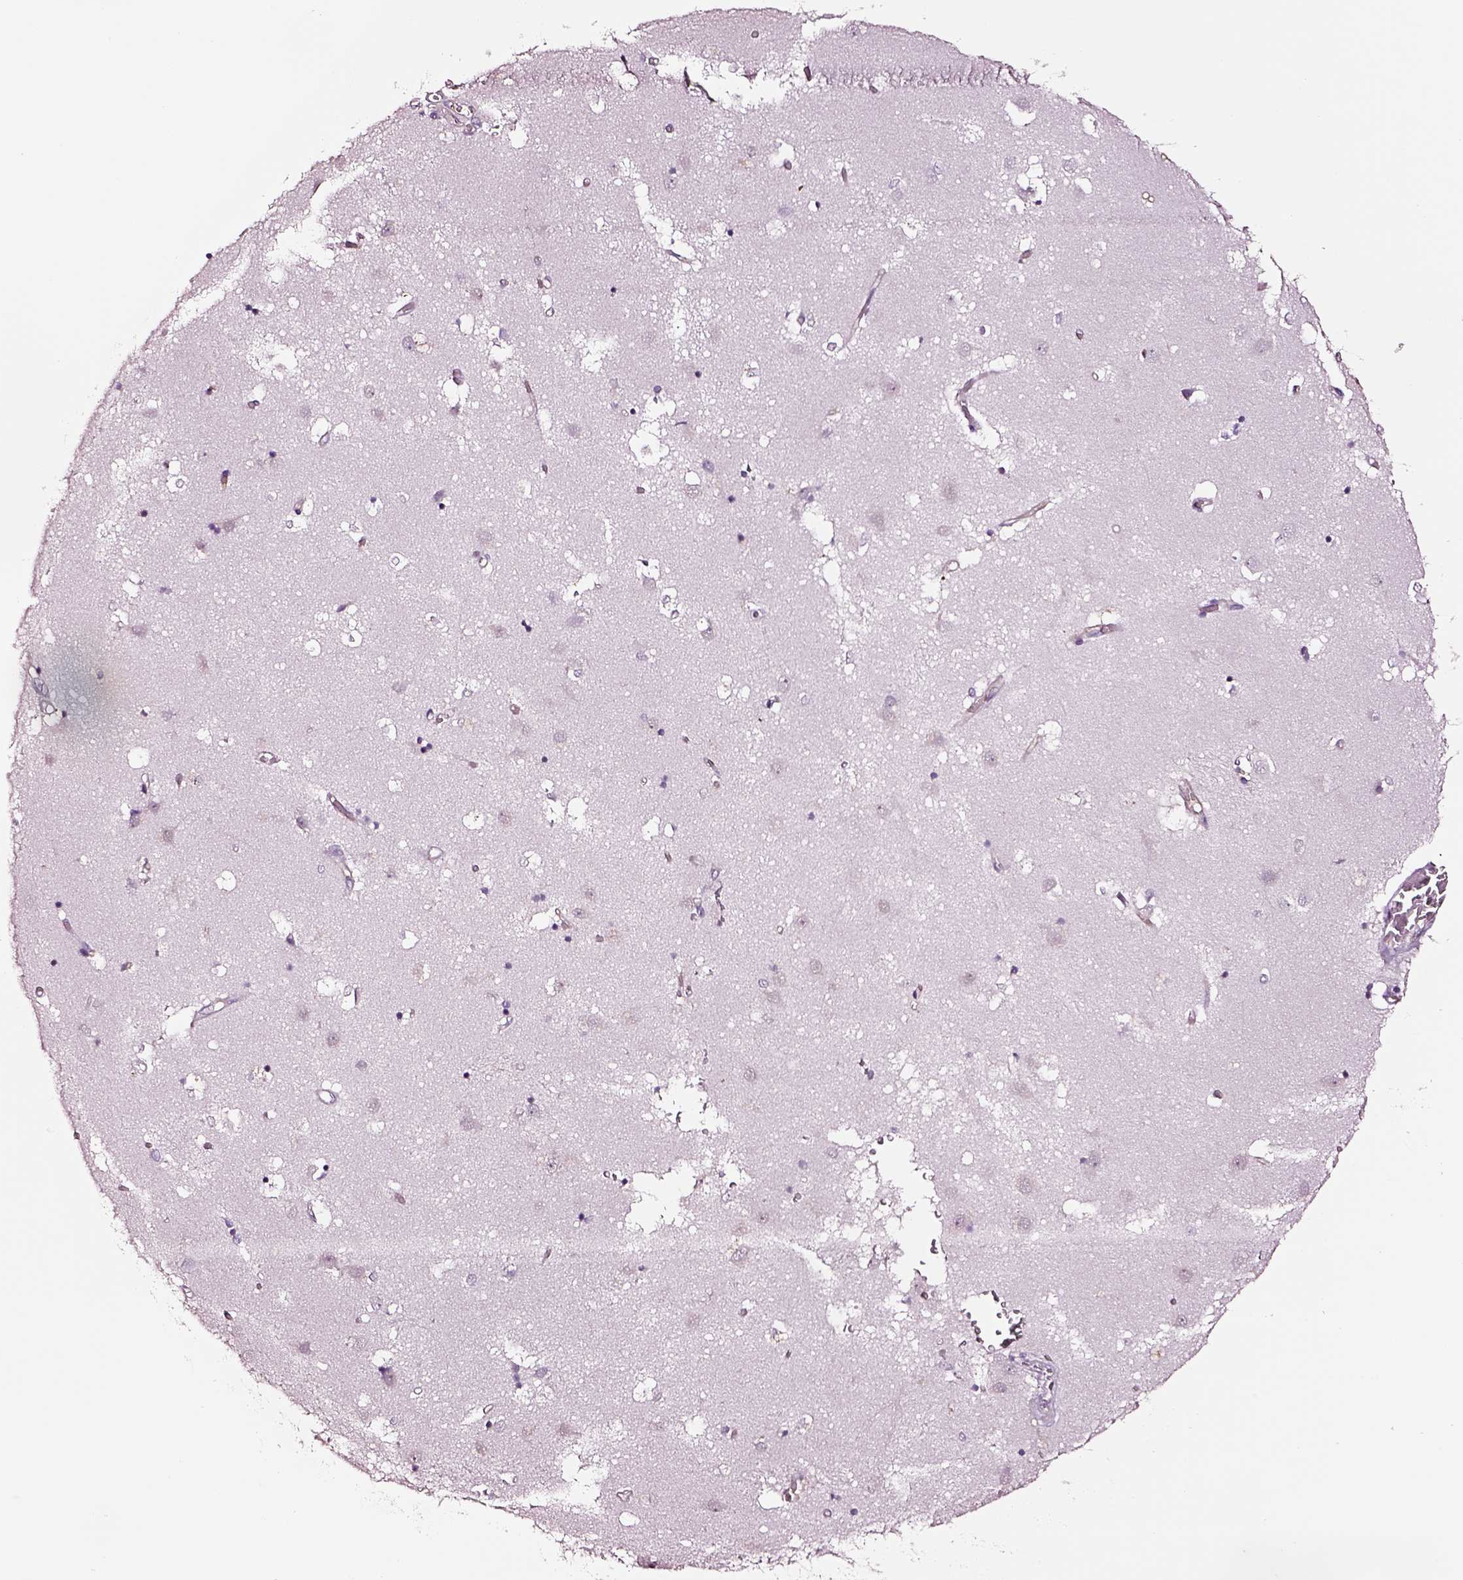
{"staining": {"intensity": "negative", "quantity": "none", "location": "none"}, "tissue": "caudate", "cell_type": "Glial cells", "image_type": "normal", "snomed": [{"axis": "morphology", "description": "Normal tissue, NOS"}, {"axis": "topography", "description": "Lateral ventricle wall"}], "caption": "Immunohistochemistry micrograph of benign caudate: human caudate stained with DAB reveals no significant protein expression in glial cells.", "gene": "TF", "patient": {"sex": "male", "age": 54}}